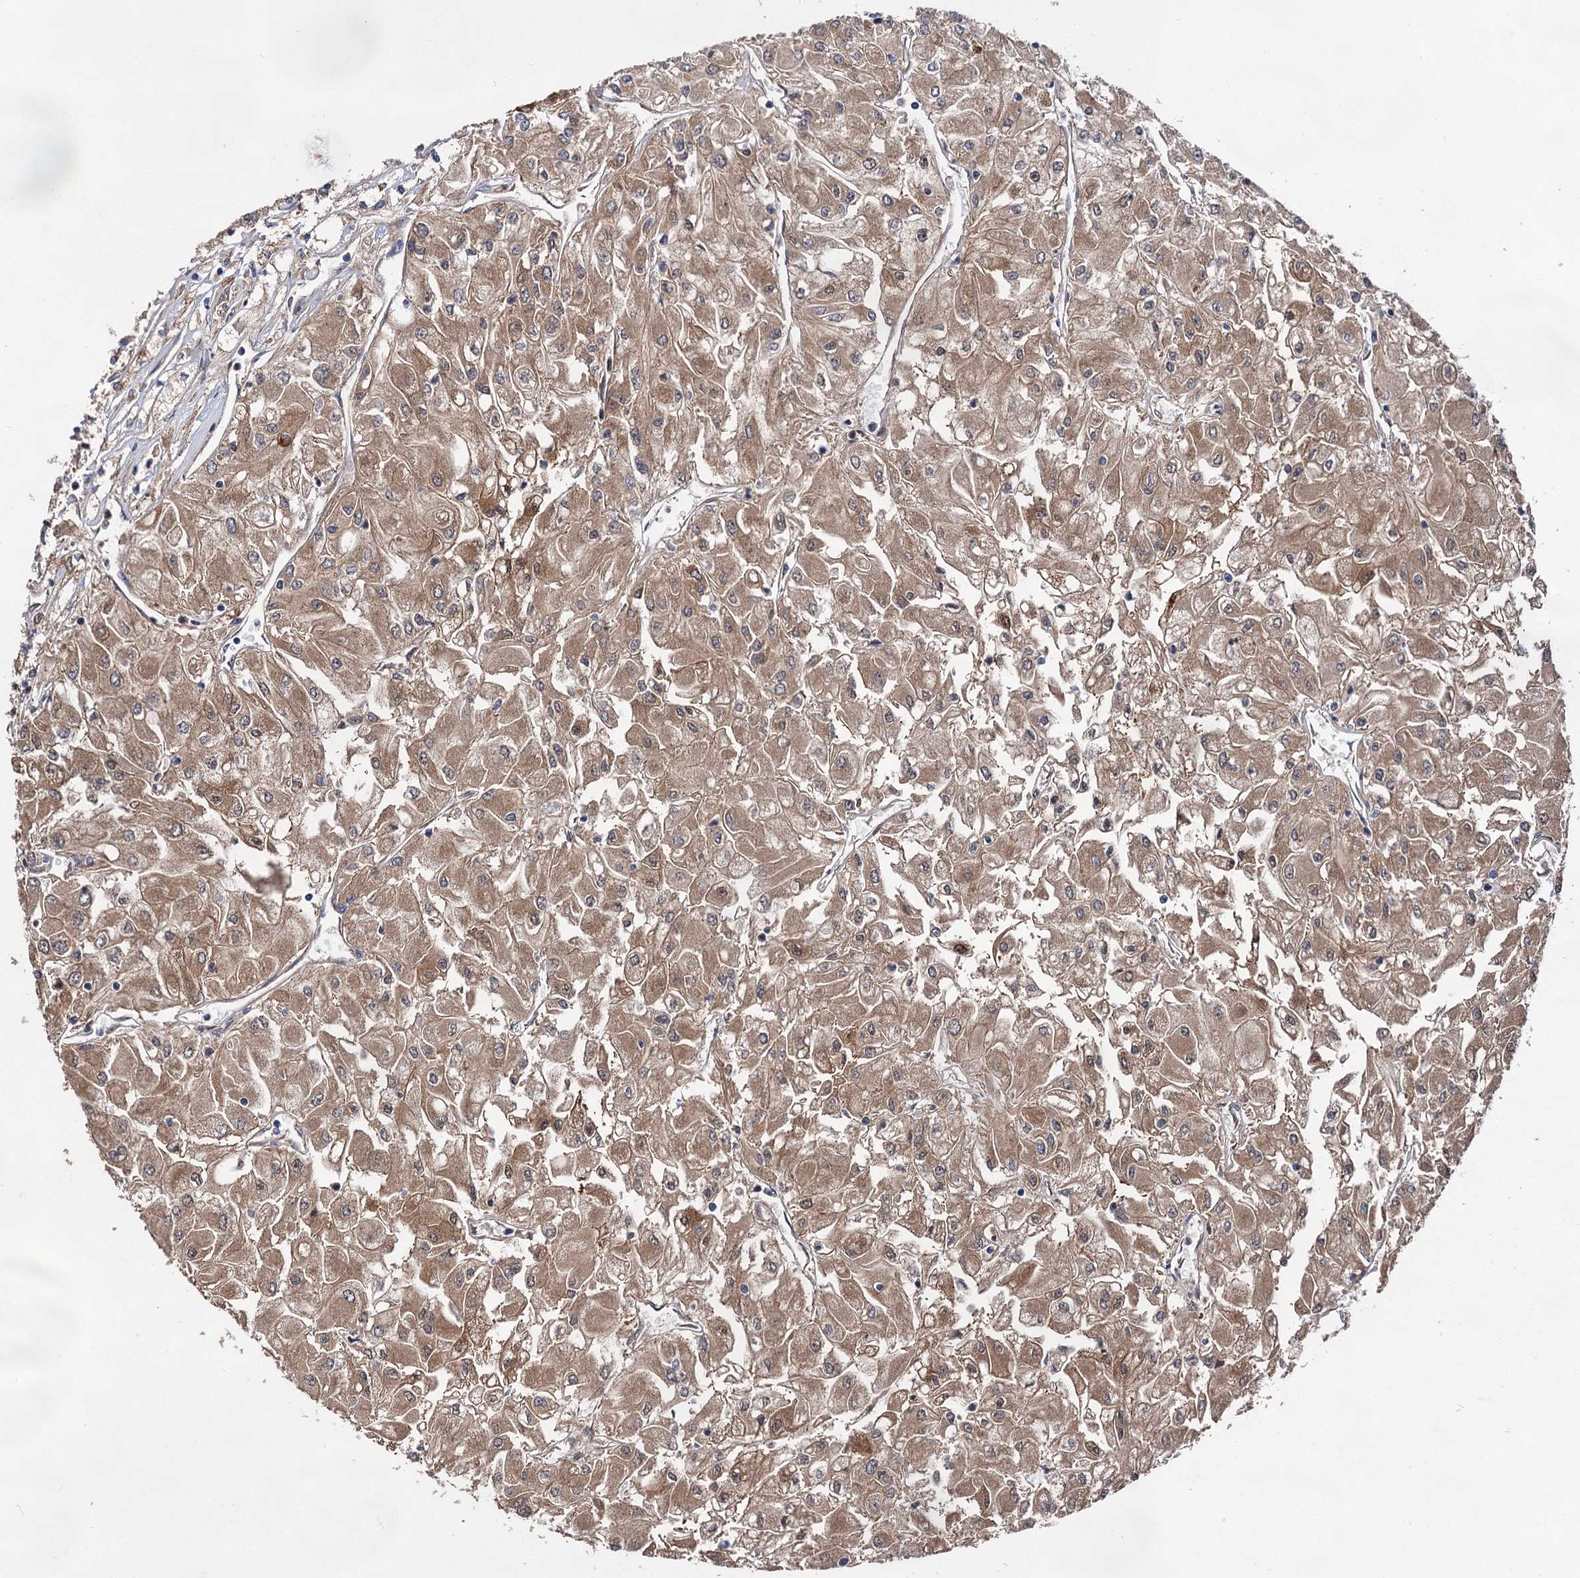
{"staining": {"intensity": "moderate", "quantity": ">75%", "location": "cytoplasmic/membranous"}, "tissue": "renal cancer", "cell_type": "Tumor cells", "image_type": "cancer", "snomed": [{"axis": "morphology", "description": "Adenocarcinoma, NOS"}, {"axis": "topography", "description": "Kidney"}], "caption": "This histopathology image exhibits immunohistochemistry staining of human renal cancer, with medium moderate cytoplasmic/membranous expression in approximately >75% of tumor cells.", "gene": "NAA25", "patient": {"sex": "male", "age": 80}}